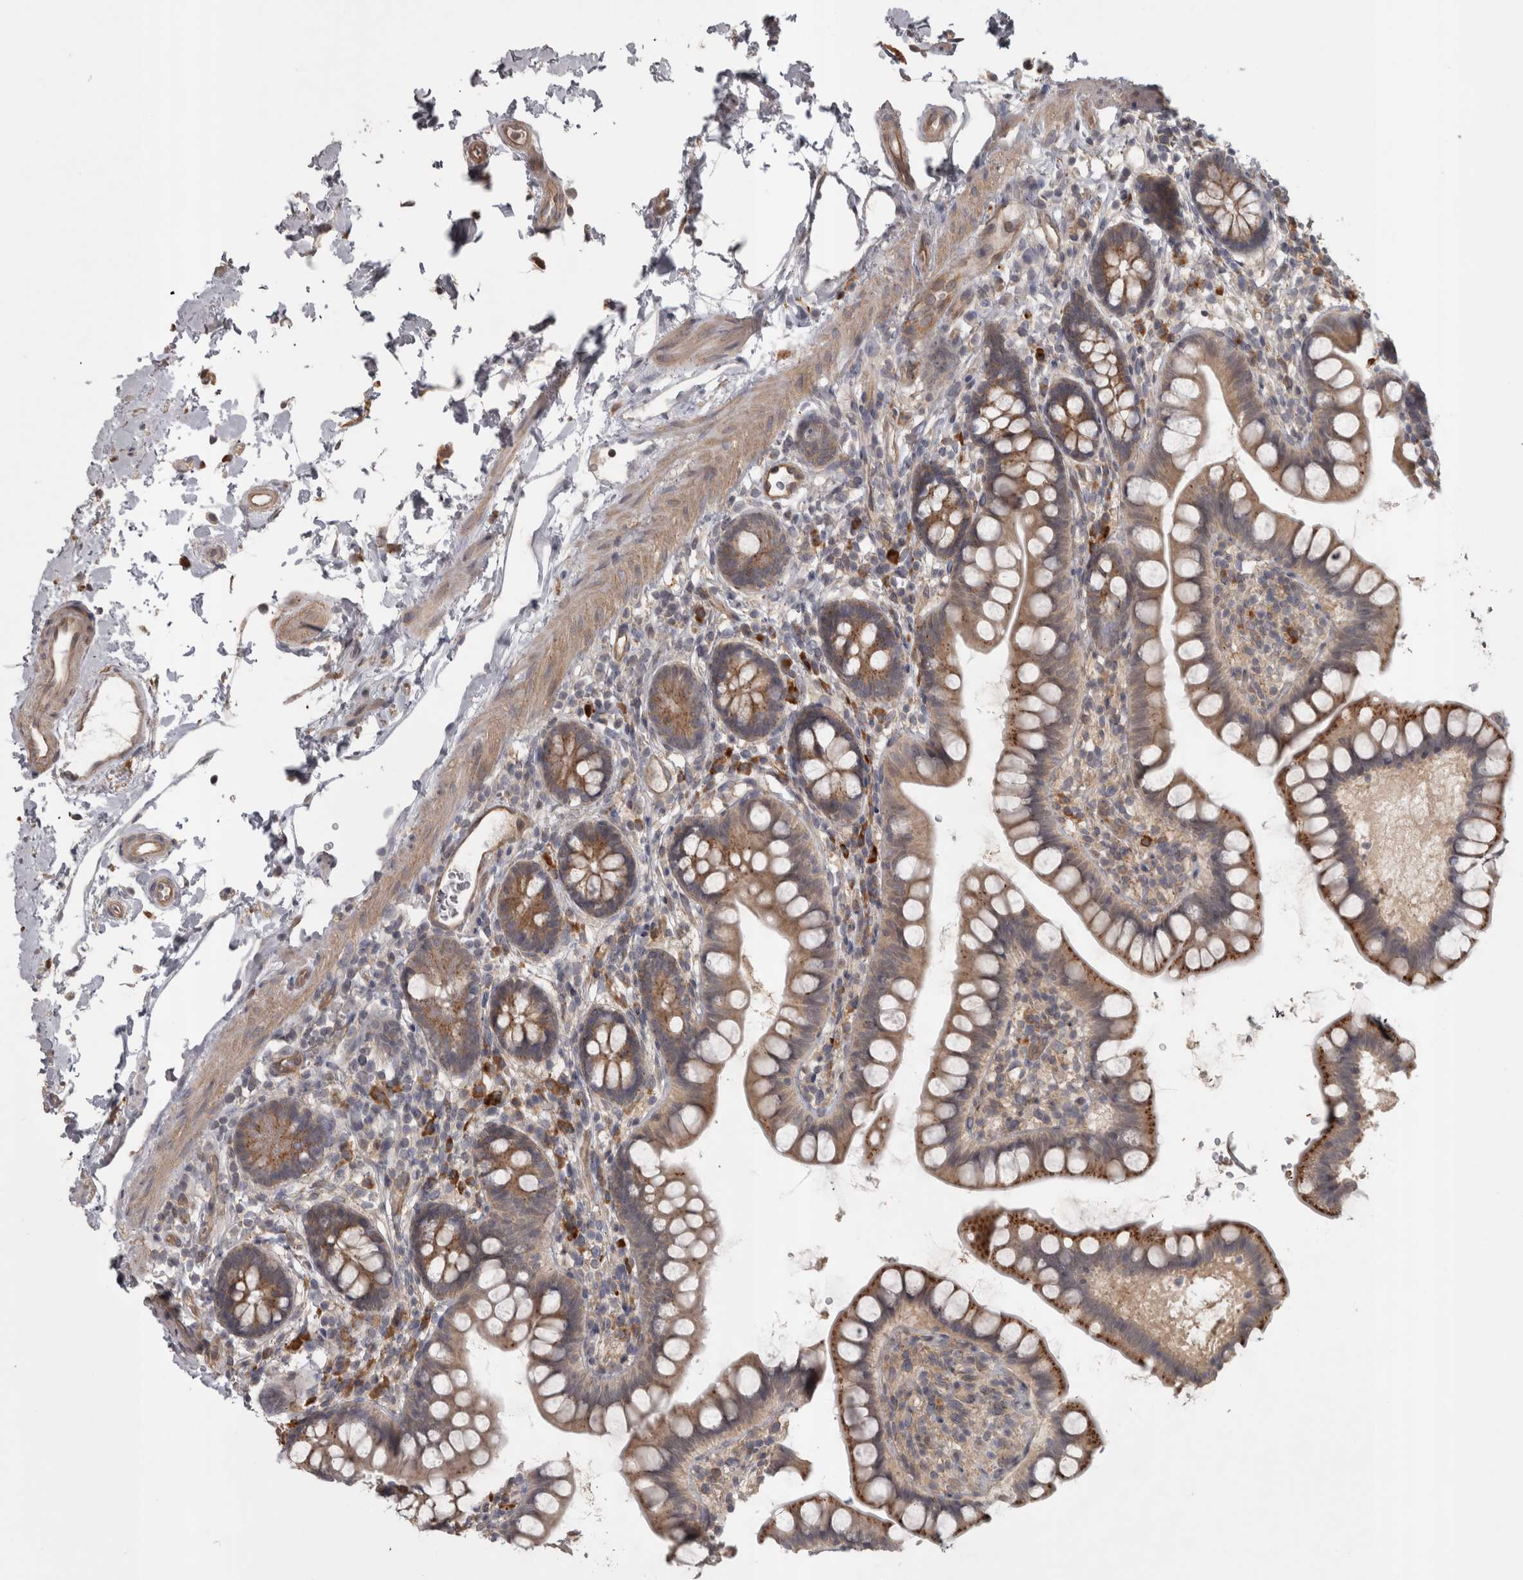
{"staining": {"intensity": "moderate", "quantity": "25%-75%", "location": "cytoplasmic/membranous"}, "tissue": "small intestine", "cell_type": "Glandular cells", "image_type": "normal", "snomed": [{"axis": "morphology", "description": "Normal tissue, NOS"}, {"axis": "topography", "description": "Small intestine"}], "caption": "A brown stain highlights moderate cytoplasmic/membranous expression of a protein in glandular cells of normal small intestine.", "gene": "SLCO5A1", "patient": {"sex": "female", "age": 84}}